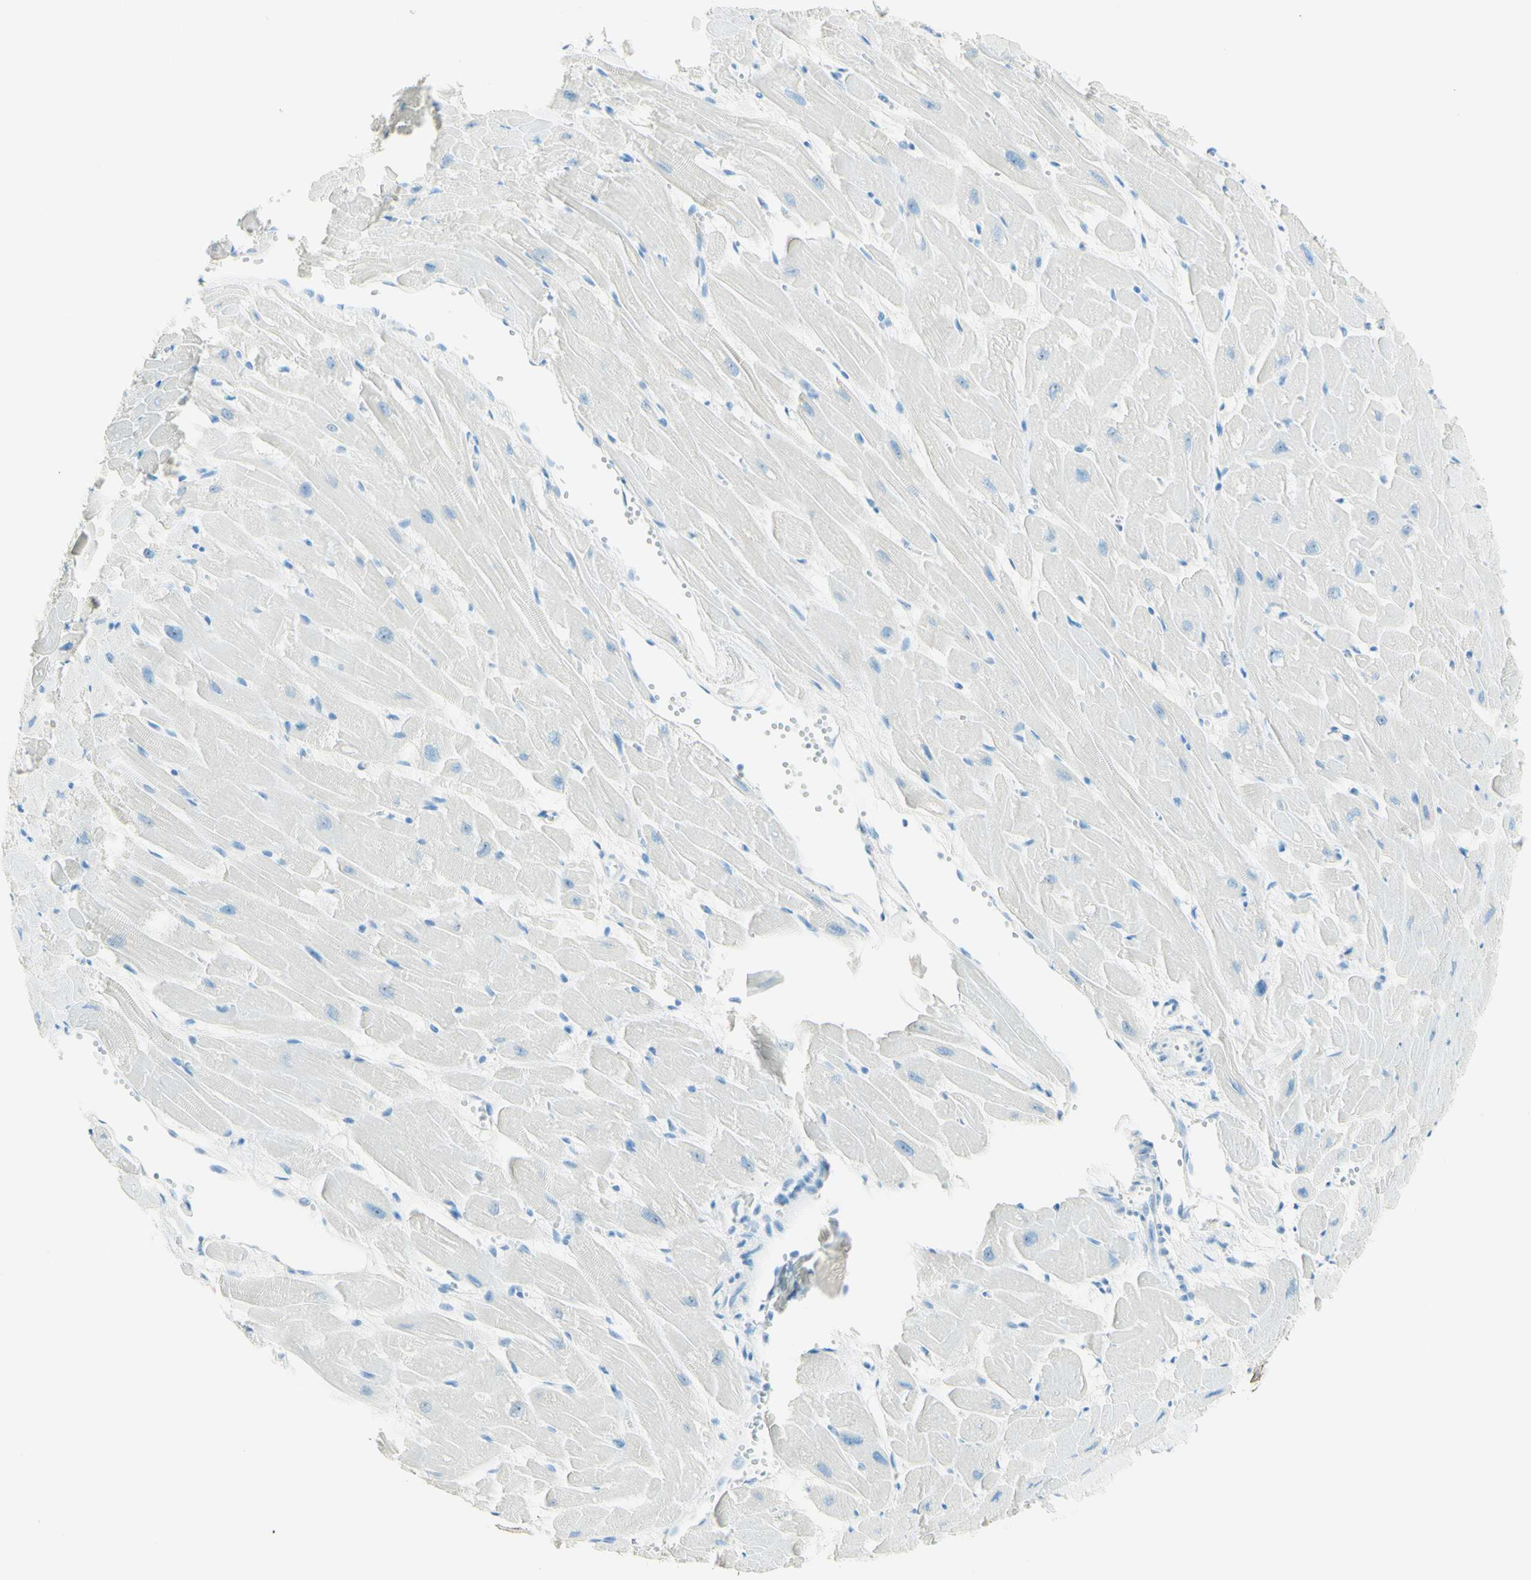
{"staining": {"intensity": "negative", "quantity": "none", "location": "none"}, "tissue": "heart muscle", "cell_type": "Cardiomyocytes", "image_type": "normal", "snomed": [{"axis": "morphology", "description": "Normal tissue, NOS"}, {"axis": "topography", "description": "Heart"}], "caption": "Normal heart muscle was stained to show a protein in brown. There is no significant positivity in cardiomyocytes.", "gene": "FMR1NB", "patient": {"sex": "female", "age": 19}}